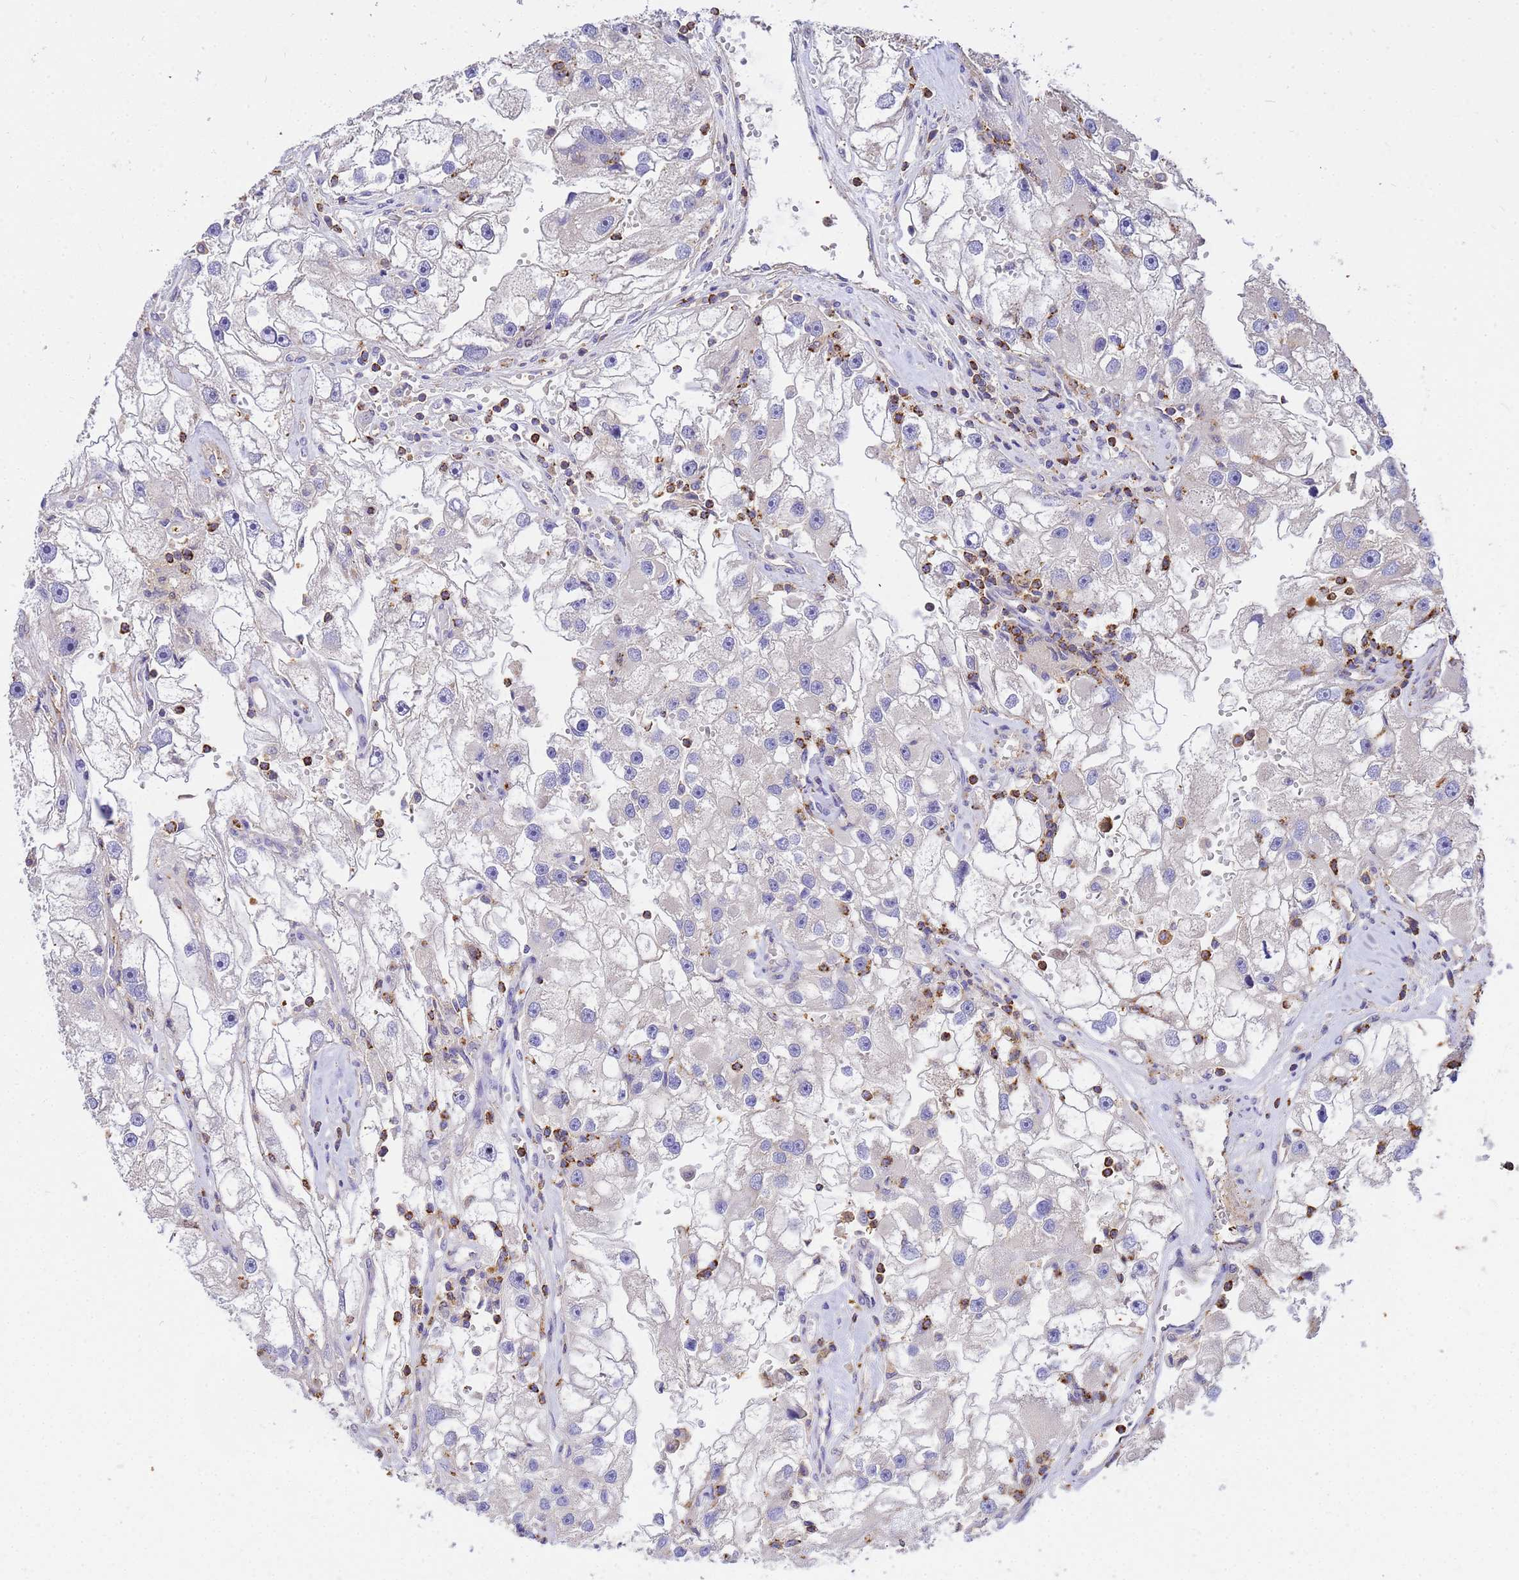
{"staining": {"intensity": "negative", "quantity": "none", "location": "none"}, "tissue": "renal cancer", "cell_type": "Tumor cells", "image_type": "cancer", "snomed": [{"axis": "morphology", "description": "Adenocarcinoma, NOS"}, {"axis": "topography", "description": "Kidney"}], "caption": "Renal adenocarcinoma was stained to show a protein in brown. There is no significant positivity in tumor cells.", "gene": "WDR64", "patient": {"sex": "male", "age": 63}}